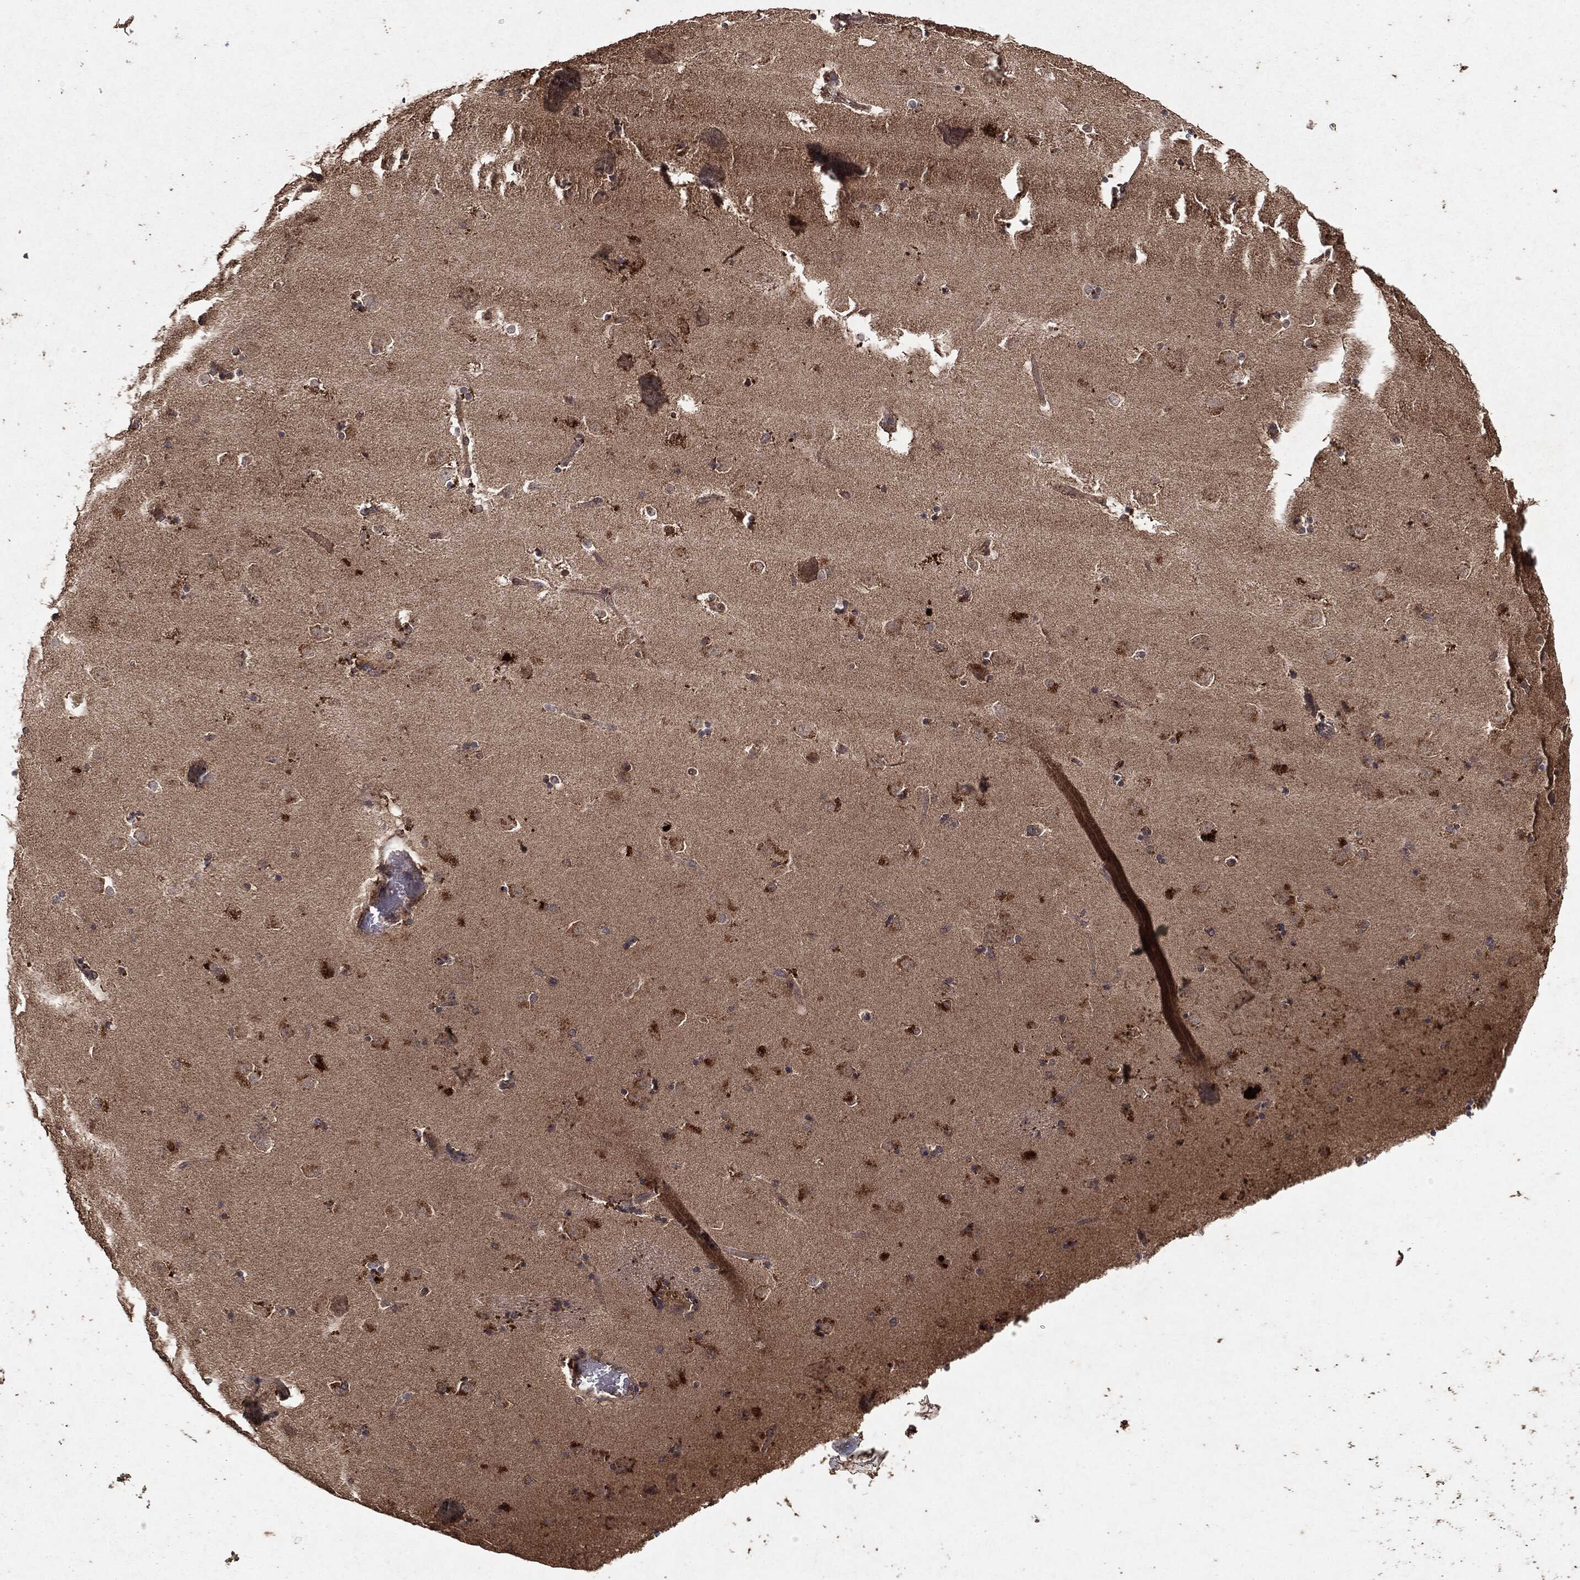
{"staining": {"intensity": "negative", "quantity": "none", "location": "none"}, "tissue": "caudate", "cell_type": "Glial cells", "image_type": "normal", "snomed": [{"axis": "morphology", "description": "Normal tissue, NOS"}, {"axis": "topography", "description": "Lateral ventricle wall"}], "caption": "Immunohistochemistry of unremarkable caudate demonstrates no staining in glial cells. (Immunohistochemistry (ihc), brightfield microscopy, high magnification).", "gene": "MTOR", "patient": {"sex": "male", "age": 51}}